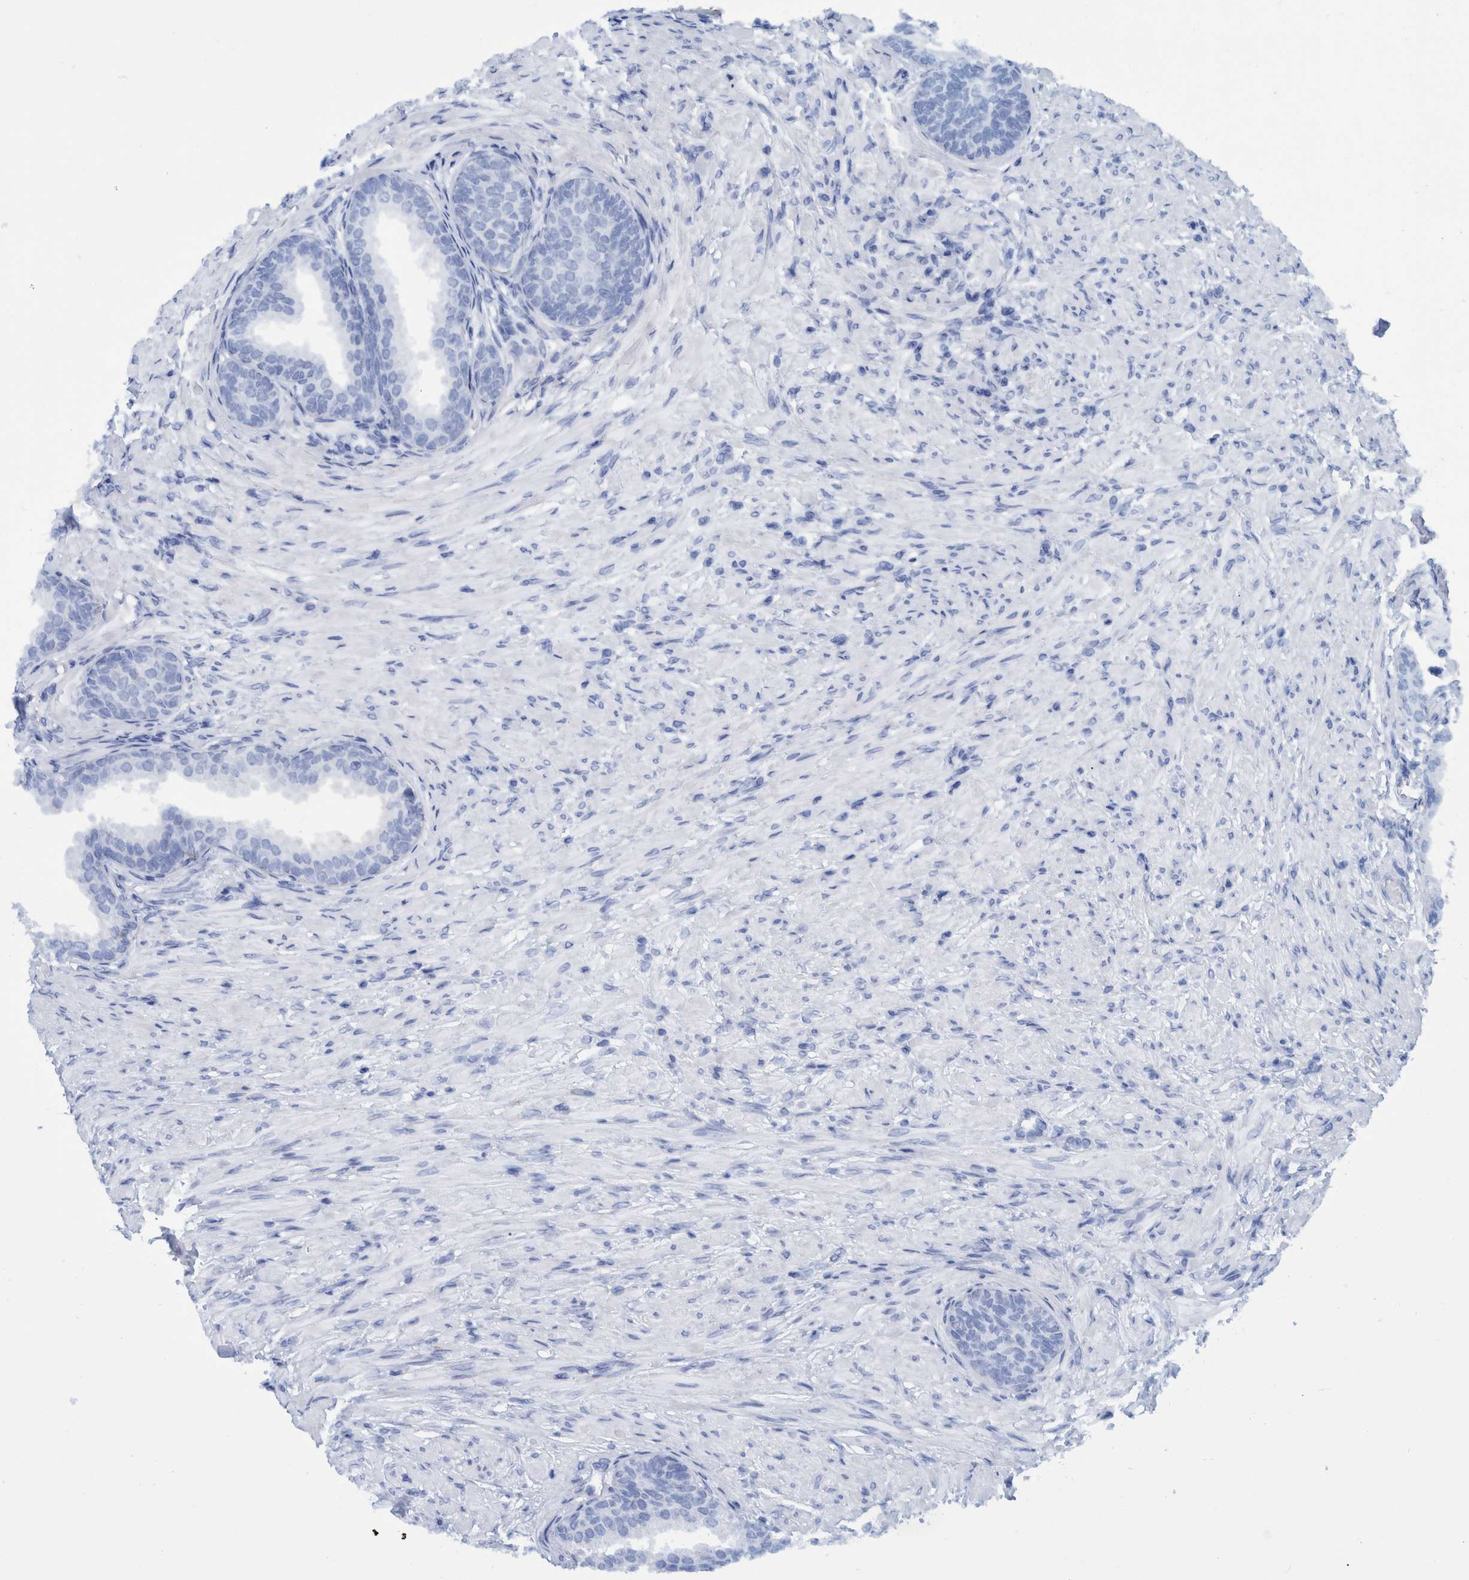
{"staining": {"intensity": "negative", "quantity": "none", "location": "none"}, "tissue": "prostate", "cell_type": "Glandular cells", "image_type": "normal", "snomed": [{"axis": "morphology", "description": "Normal tissue, NOS"}, {"axis": "topography", "description": "Prostate"}], "caption": "There is no significant positivity in glandular cells of prostate. (Brightfield microscopy of DAB (3,3'-diaminobenzidine) immunohistochemistry (IHC) at high magnification).", "gene": "BZW2", "patient": {"sex": "male", "age": 76}}